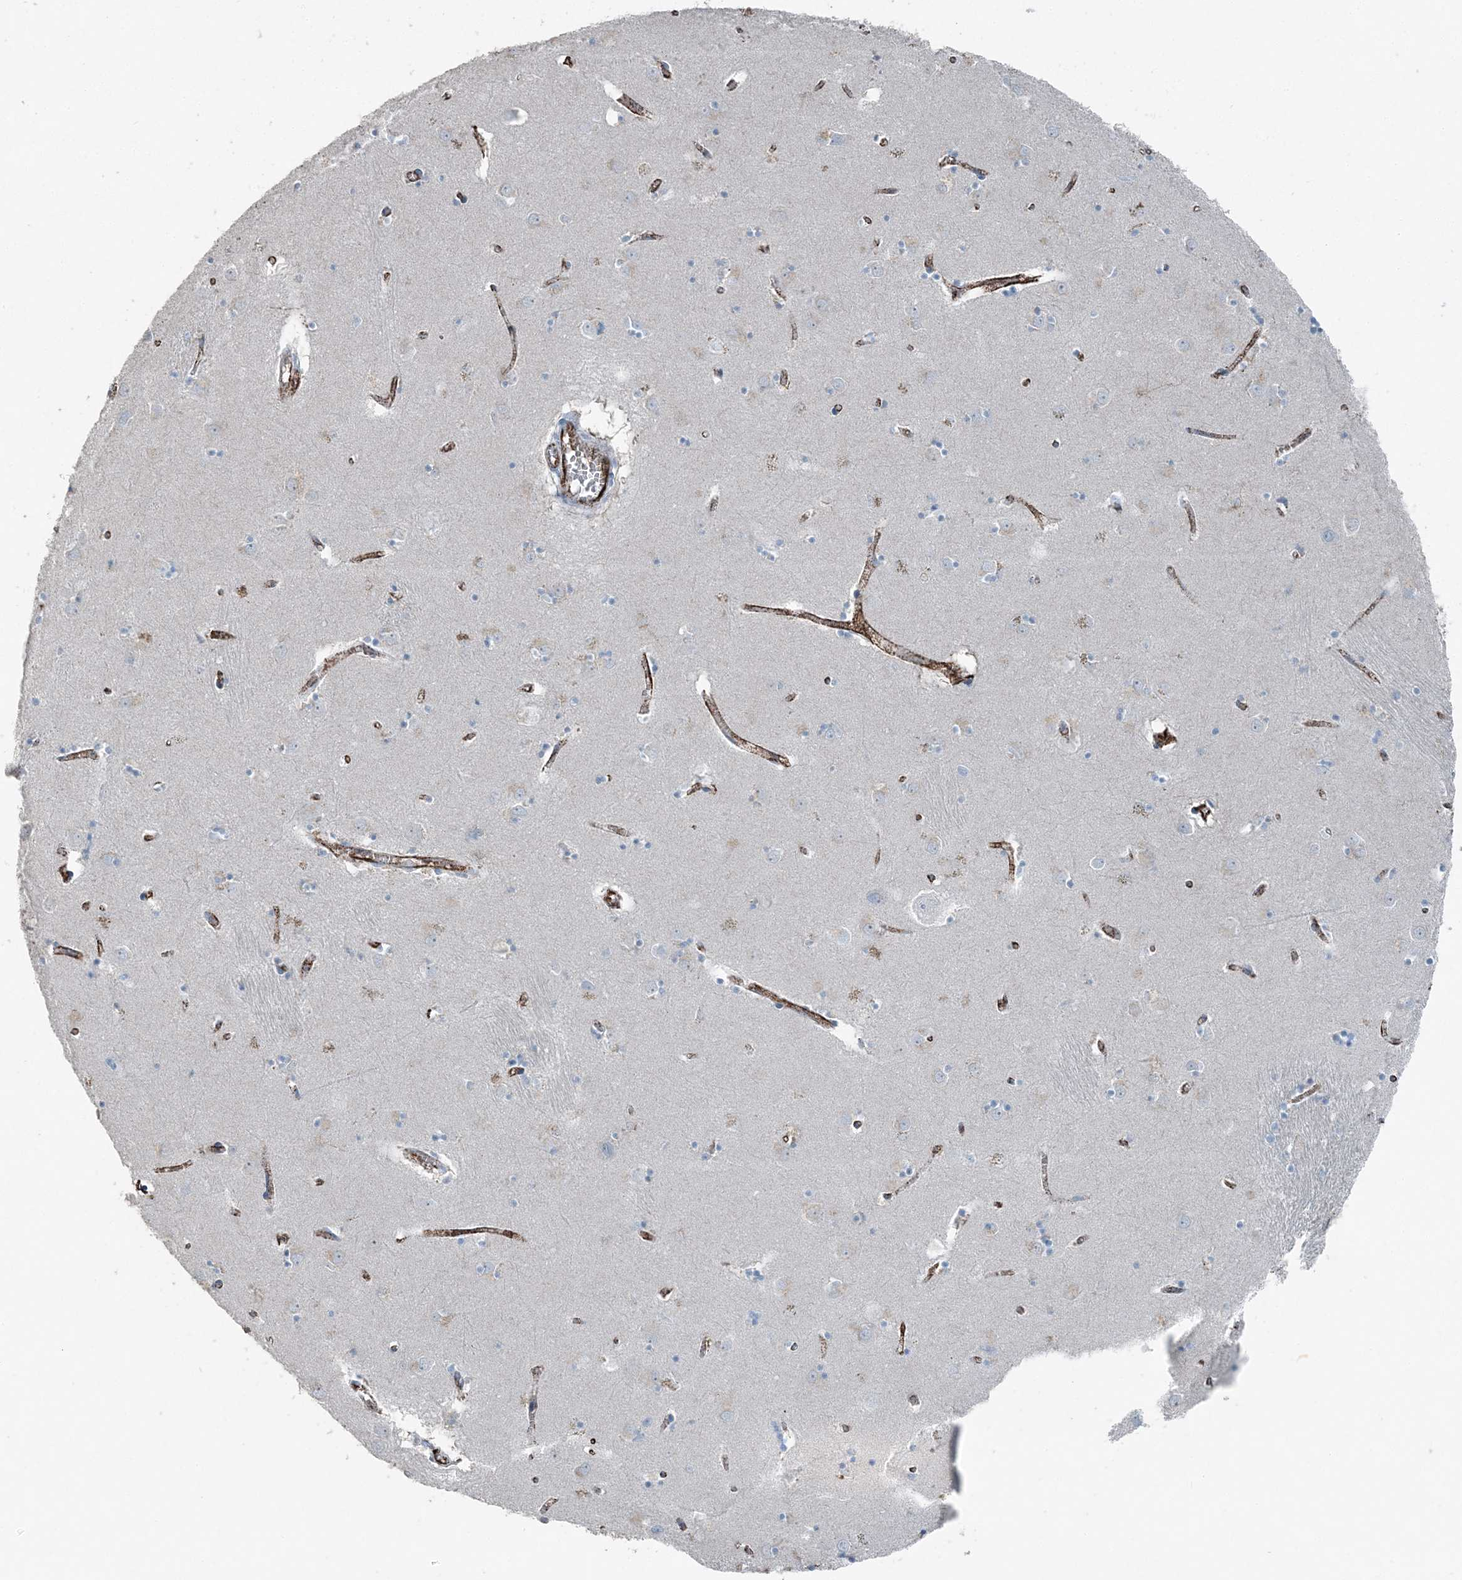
{"staining": {"intensity": "negative", "quantity": "none", "location": "none"}, "tissue": "caudate", "cell_type": "Glial cells", "image_type": "normal", "snomed": [{"axis": "morphology", "description": "Normal tissue, NOS"}, {"axis": "topography", "description": "Lateral ventricle wall"}], "caption": "Immunohistochemistry micrograph of unremarkable caudate: human caudate stained with DAB reveals no significant protein expression in glial cells. Brightfield microscopy of immunohistochemistry (IHC) stained with DAB (3,3'-diaminobenzidine) (brown) and hematoxylin (blue), captured at high magnification.", "gene": "ELOVL7", "patient": {"sex": "male", "age": 70}}